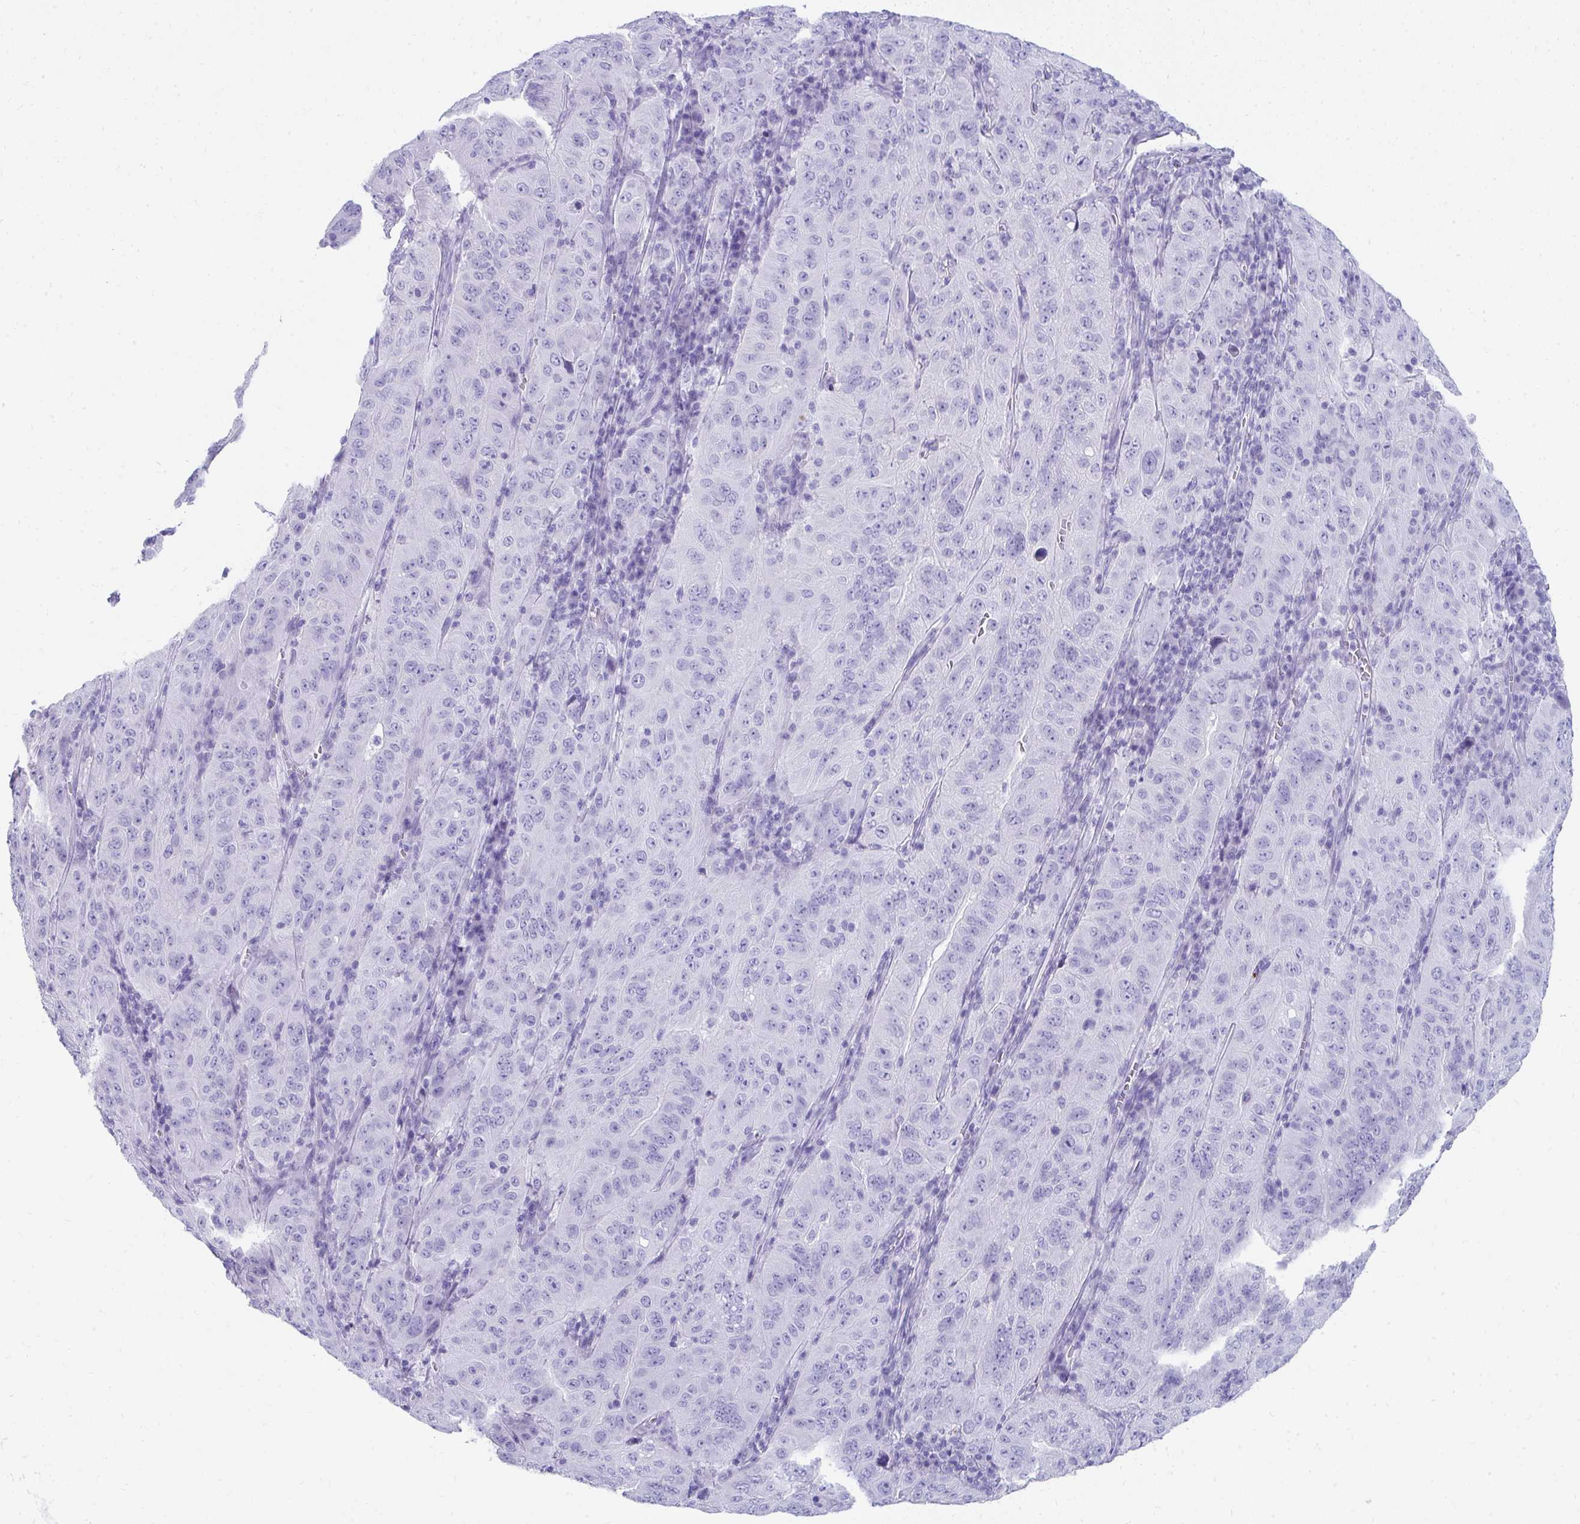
{"staining": {"intensity": "negative", "quantity": "none", "location": "none"}, "tissue": "pancreatic cancer", "cell_type": "Tumor cells", "image_type": "cancer", "snomed": [{"axis": "morphology", "description": "Adenocarcinoma, NOS"}, {"axis": "topography", "description": "Pancreas"}], "caption": "High magnification brightfield microscopy of pancreatic adenocarcinoma stained with DAB (3,3'-diaminobenzidine) (brown) and counterstained with hematoxylin (blue): tumor cells show no significant expression.", "gene": "SEC14L3", "patient": {"sex": "male", "age": 63}}